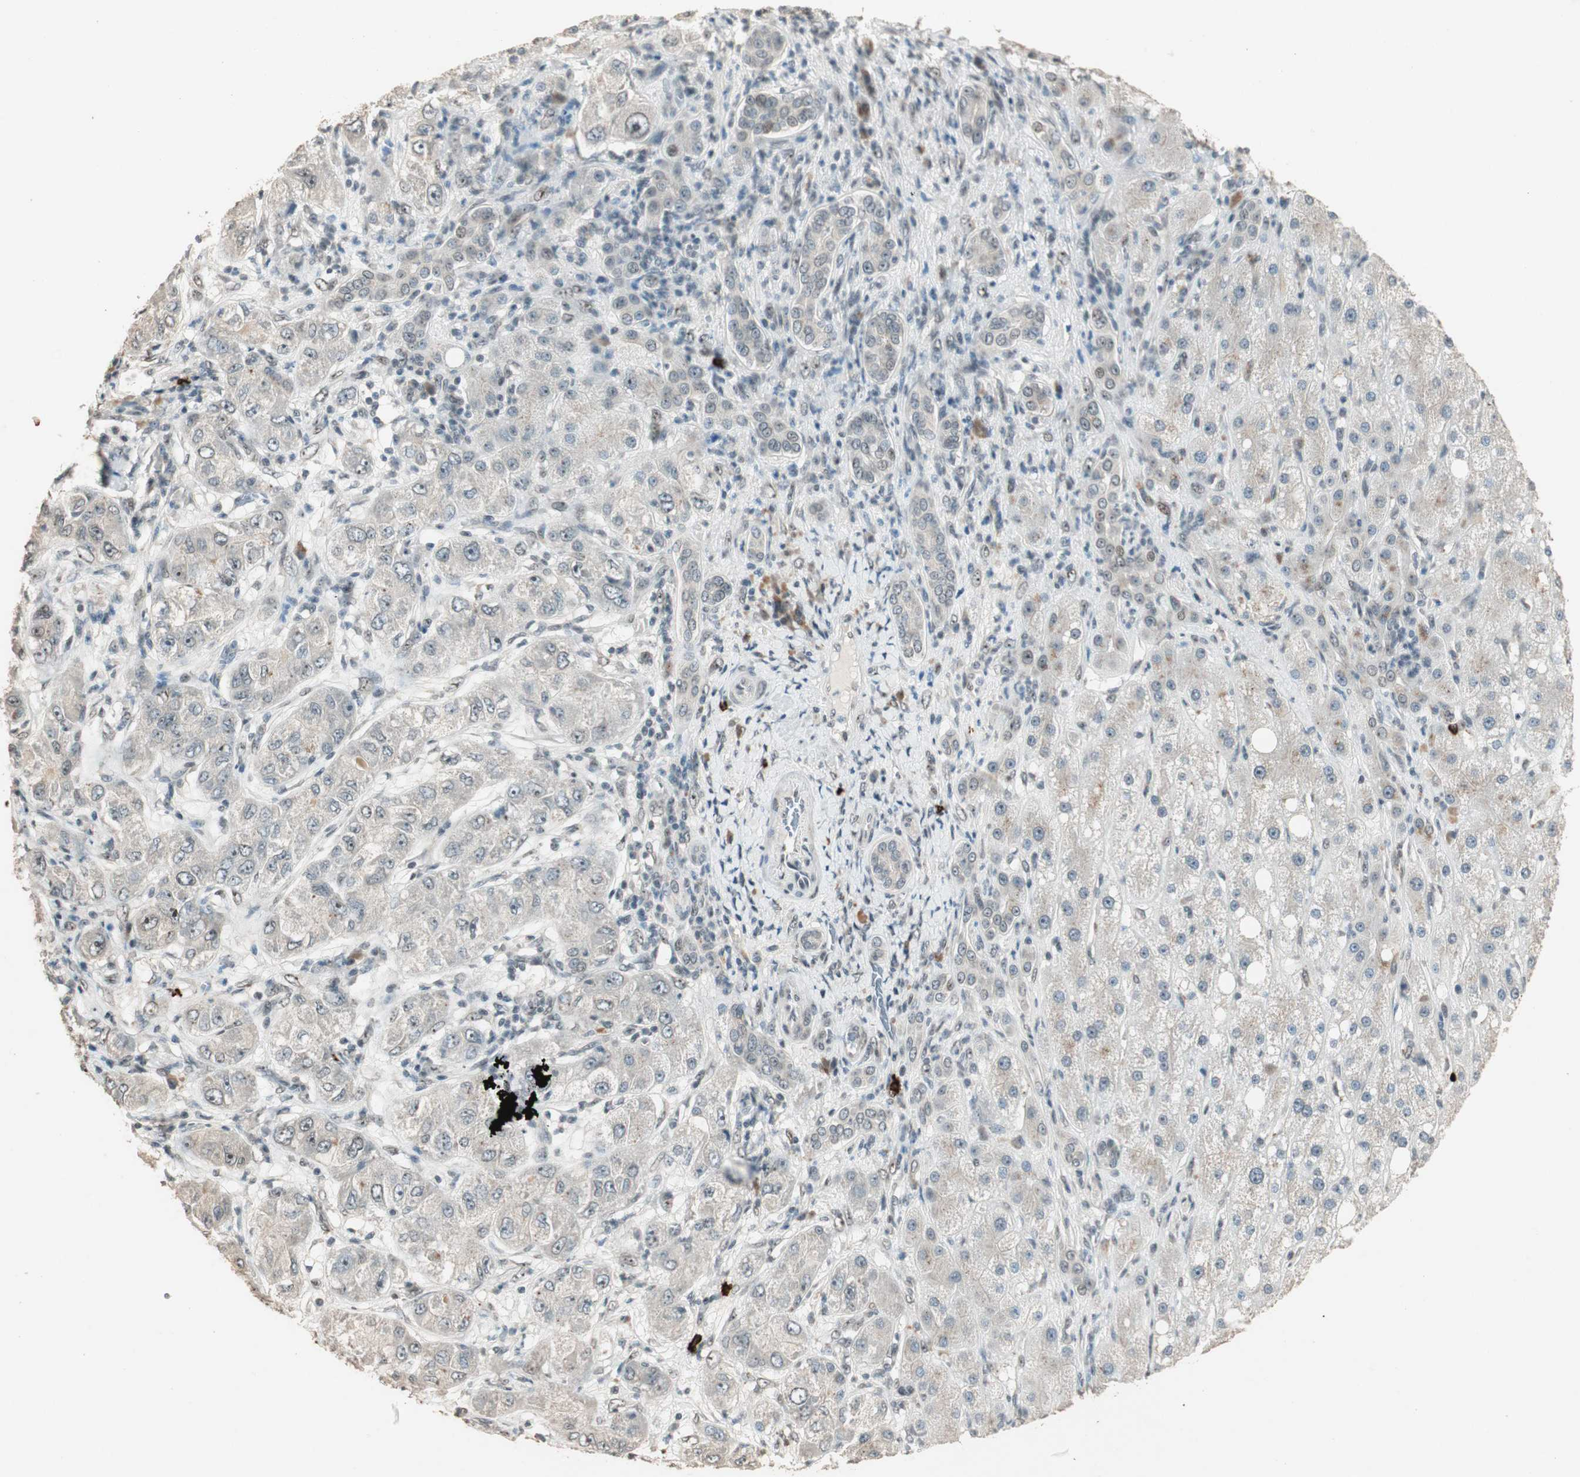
{"staining": {"intensity": "weak", "quantity": "25%-75%", "location": "nuclear"}, "tissue": "liver cancer", "cell_type": "Tumor cells", "image_type": "cancer", "snomed": [{"axis": "morphology", "description": "Carcinoma, Hepatocellular, NOS"}, {"axis": "topography", "description": "Liver"}], "caption": "About 25%-75% of tumor cells in liver hepatocellular carcinoma display weak nuclear protein expression as visualized by brown immunohistochemical staining.", "gene": "ETV4", "patient": {"sex": "male", "age": 80}}